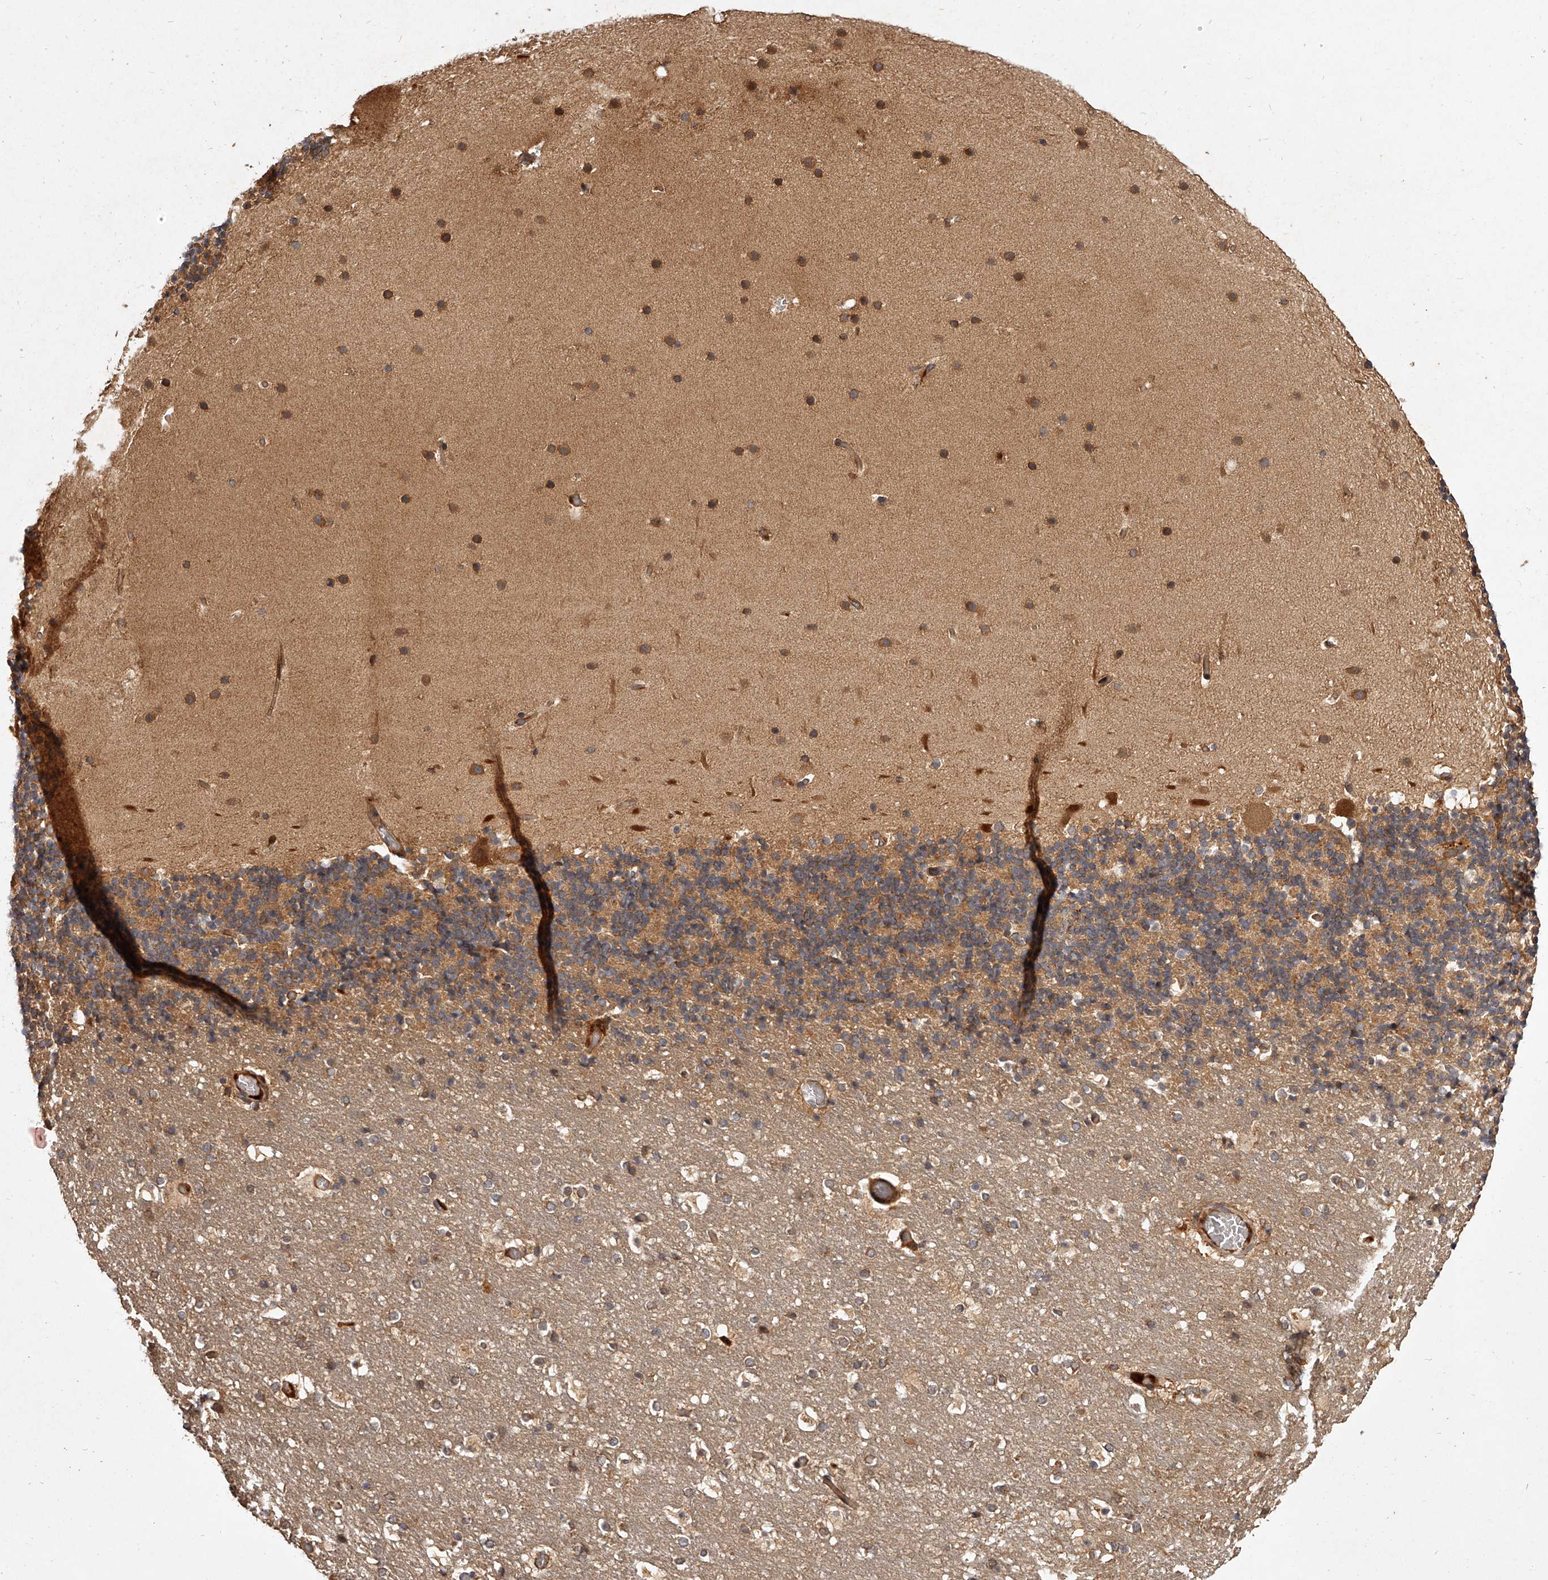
{"staining": {"intensity": "moderate", "quantity": ">75%", "location": "cytoplasmic/membranous"}, "tissue": "cerebellum", "cell_type": "Cells in granular layer", "image_type": "normal", "snomed": [{"axis": "morphology", "description": "Normal tissue, NOS"}, {"axis": "topography", "description": "Cerebellum"}], "caption": "Immunohistochemical staining of benign human cerebellum reveals >75% levels of moderate cytoplasmic/membranous protein positivity in approximately >75% of cells in granular layer.", "gene": "CRYZL1", "patient": {"sex": "male", "age": 57}}